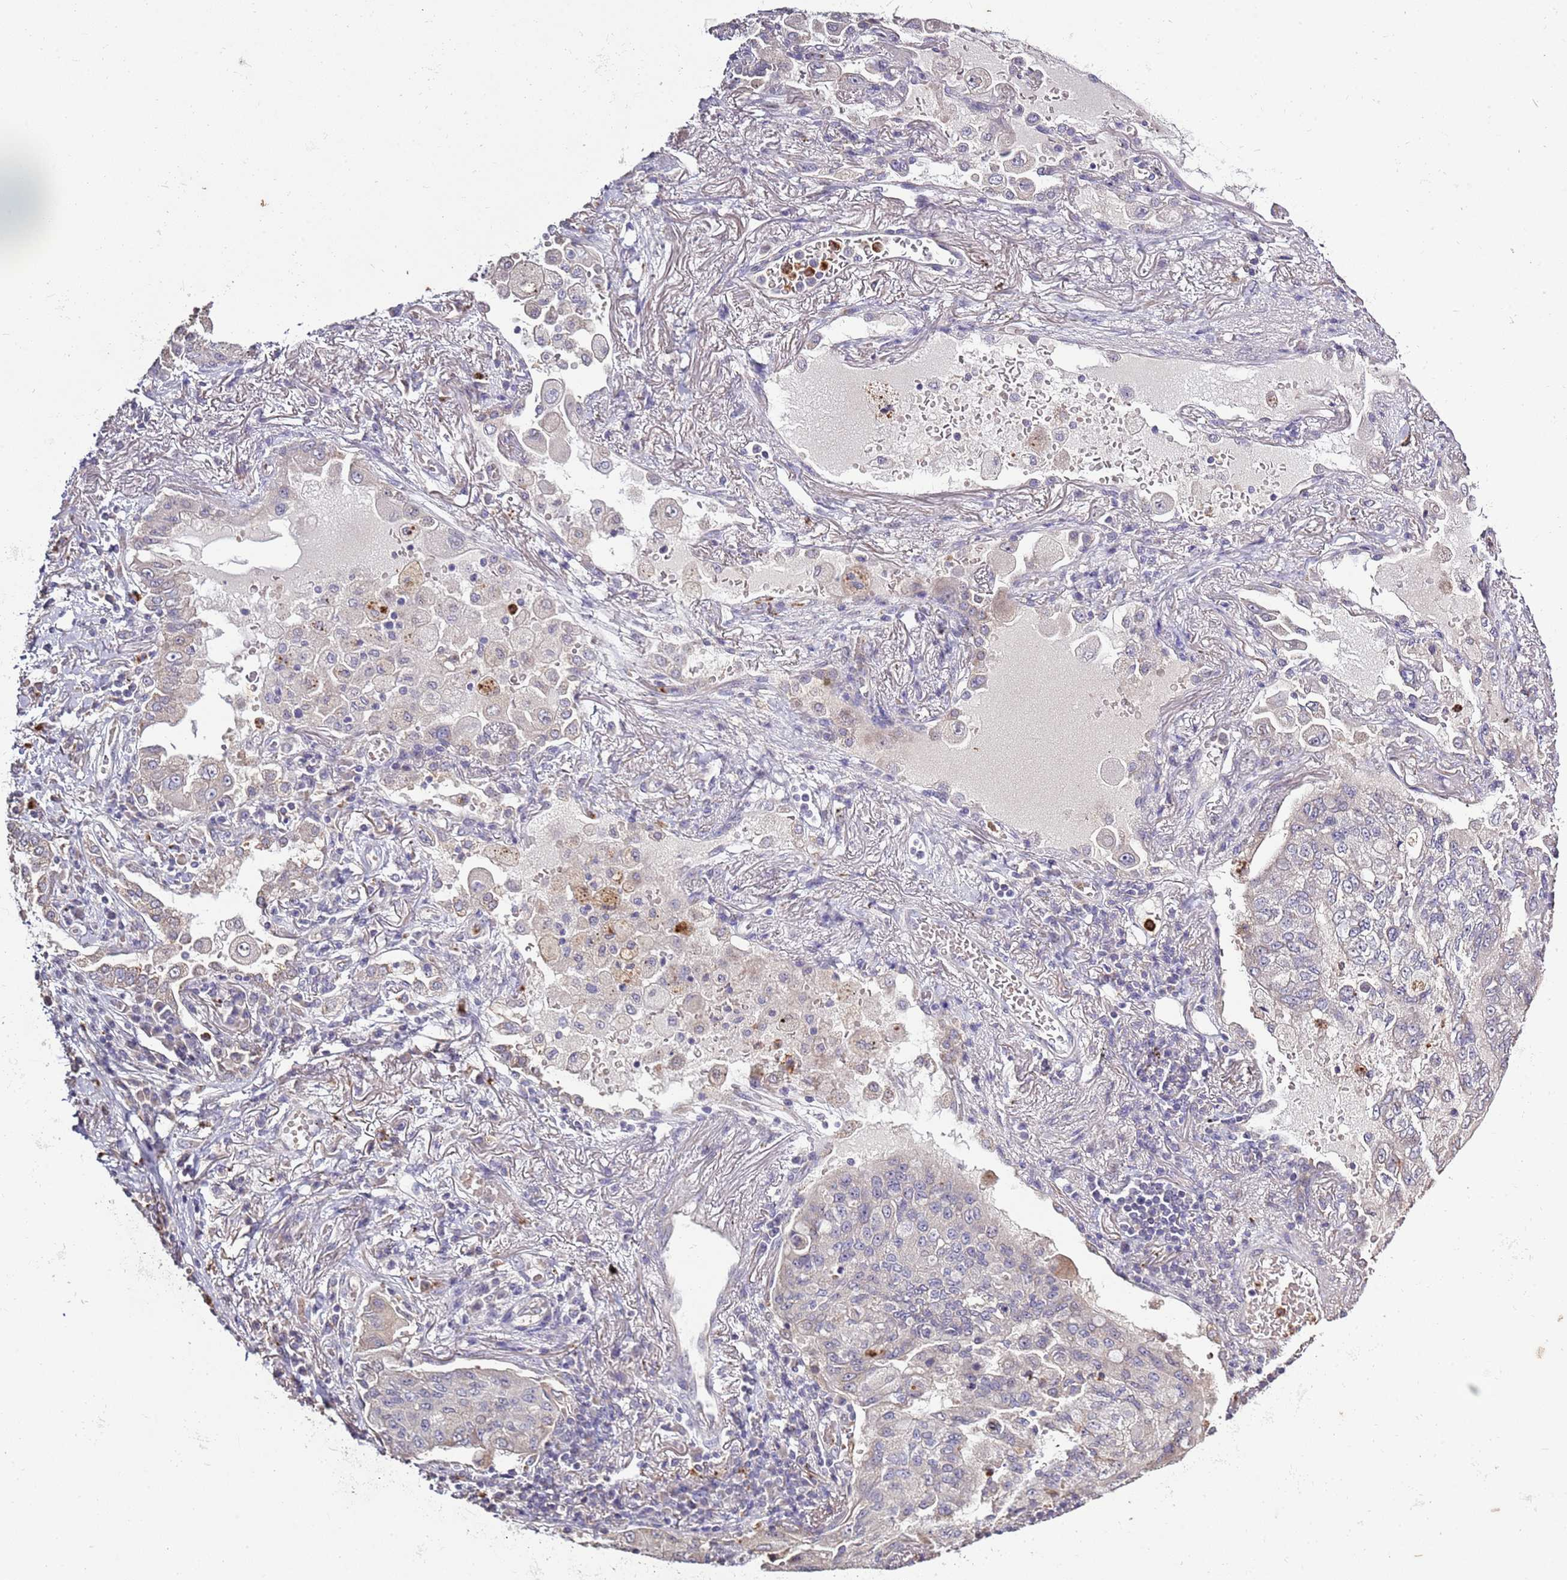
{"staining": {"intensity": "negative", "quantity": "none", "location": "none"}, "tissue": "lung cancer", "cell_type": "Tumor cells", "image_type": "cancer", "snomed": [{"axis": "morphology", "description": "Squamous cell carcinoma, NOS"}, {"axis": "topography", "description": "Lung"}], "caption": "Photomicrograph shows no protein staining in tumor cells of lung cancer tissue.", "gene": "P2RY13", "patient": {"sex": "male", "age": 74}}